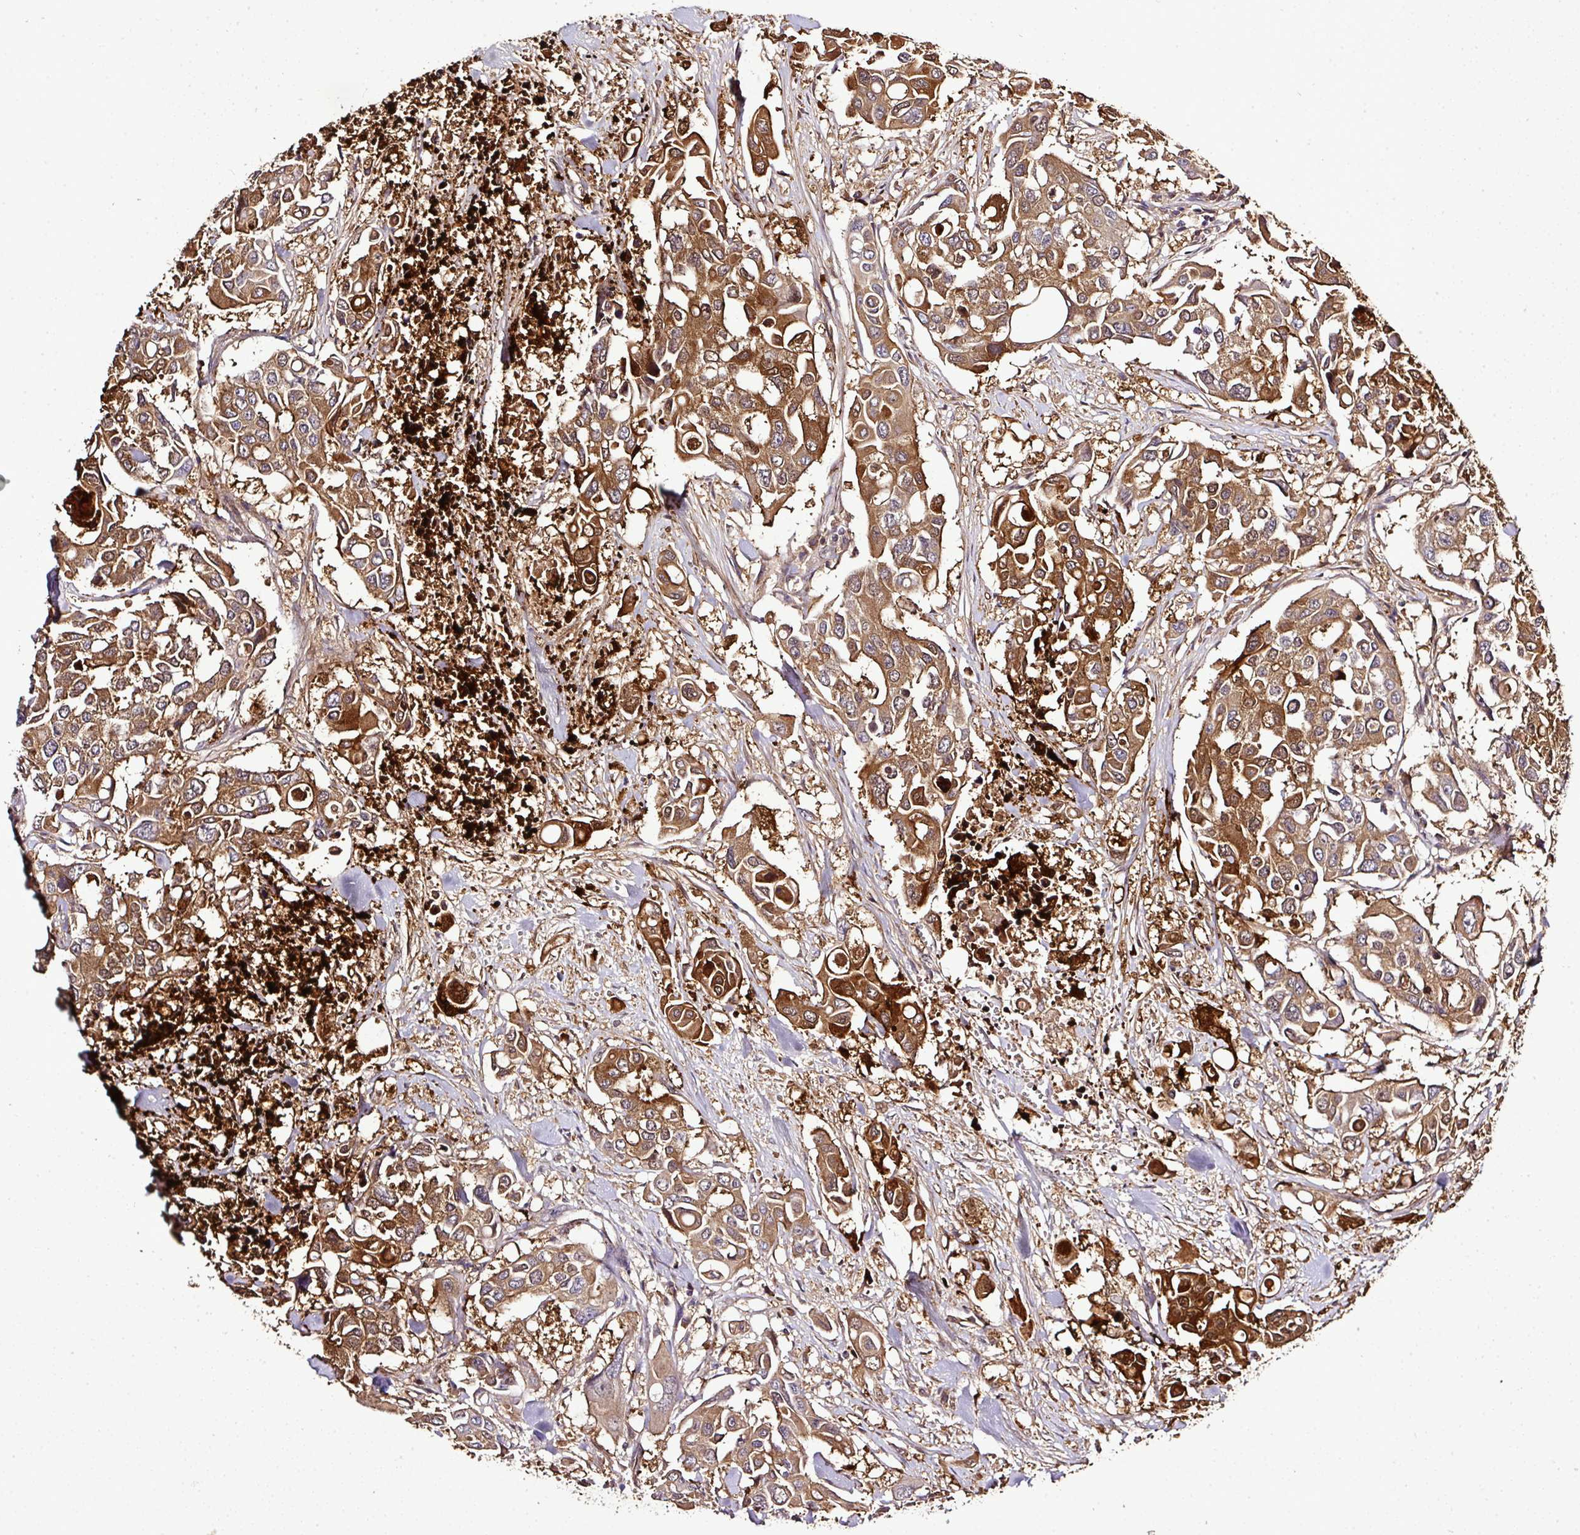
{"staining": {"intensity": "moderate", "quantity": ">75%", "location": "cytoplasmic/membranous"}, "tissue": "colorectal cancer", "cell_type": "Tumor cells", "image_type": "cancer", "snomed": [{"axis": "morphology", "description": "Adenocarcinoma, NOS"}, {"axis": "topography", "description": "Colon"}], "caption": "Immunohistochemical staining of human colorectal cancer reveals moderate cytoplasmic/membranous protein staining in about >75% of tumor cells.", "gene": "TMEM107", "patient": {"sex": "male", "age": 77}}